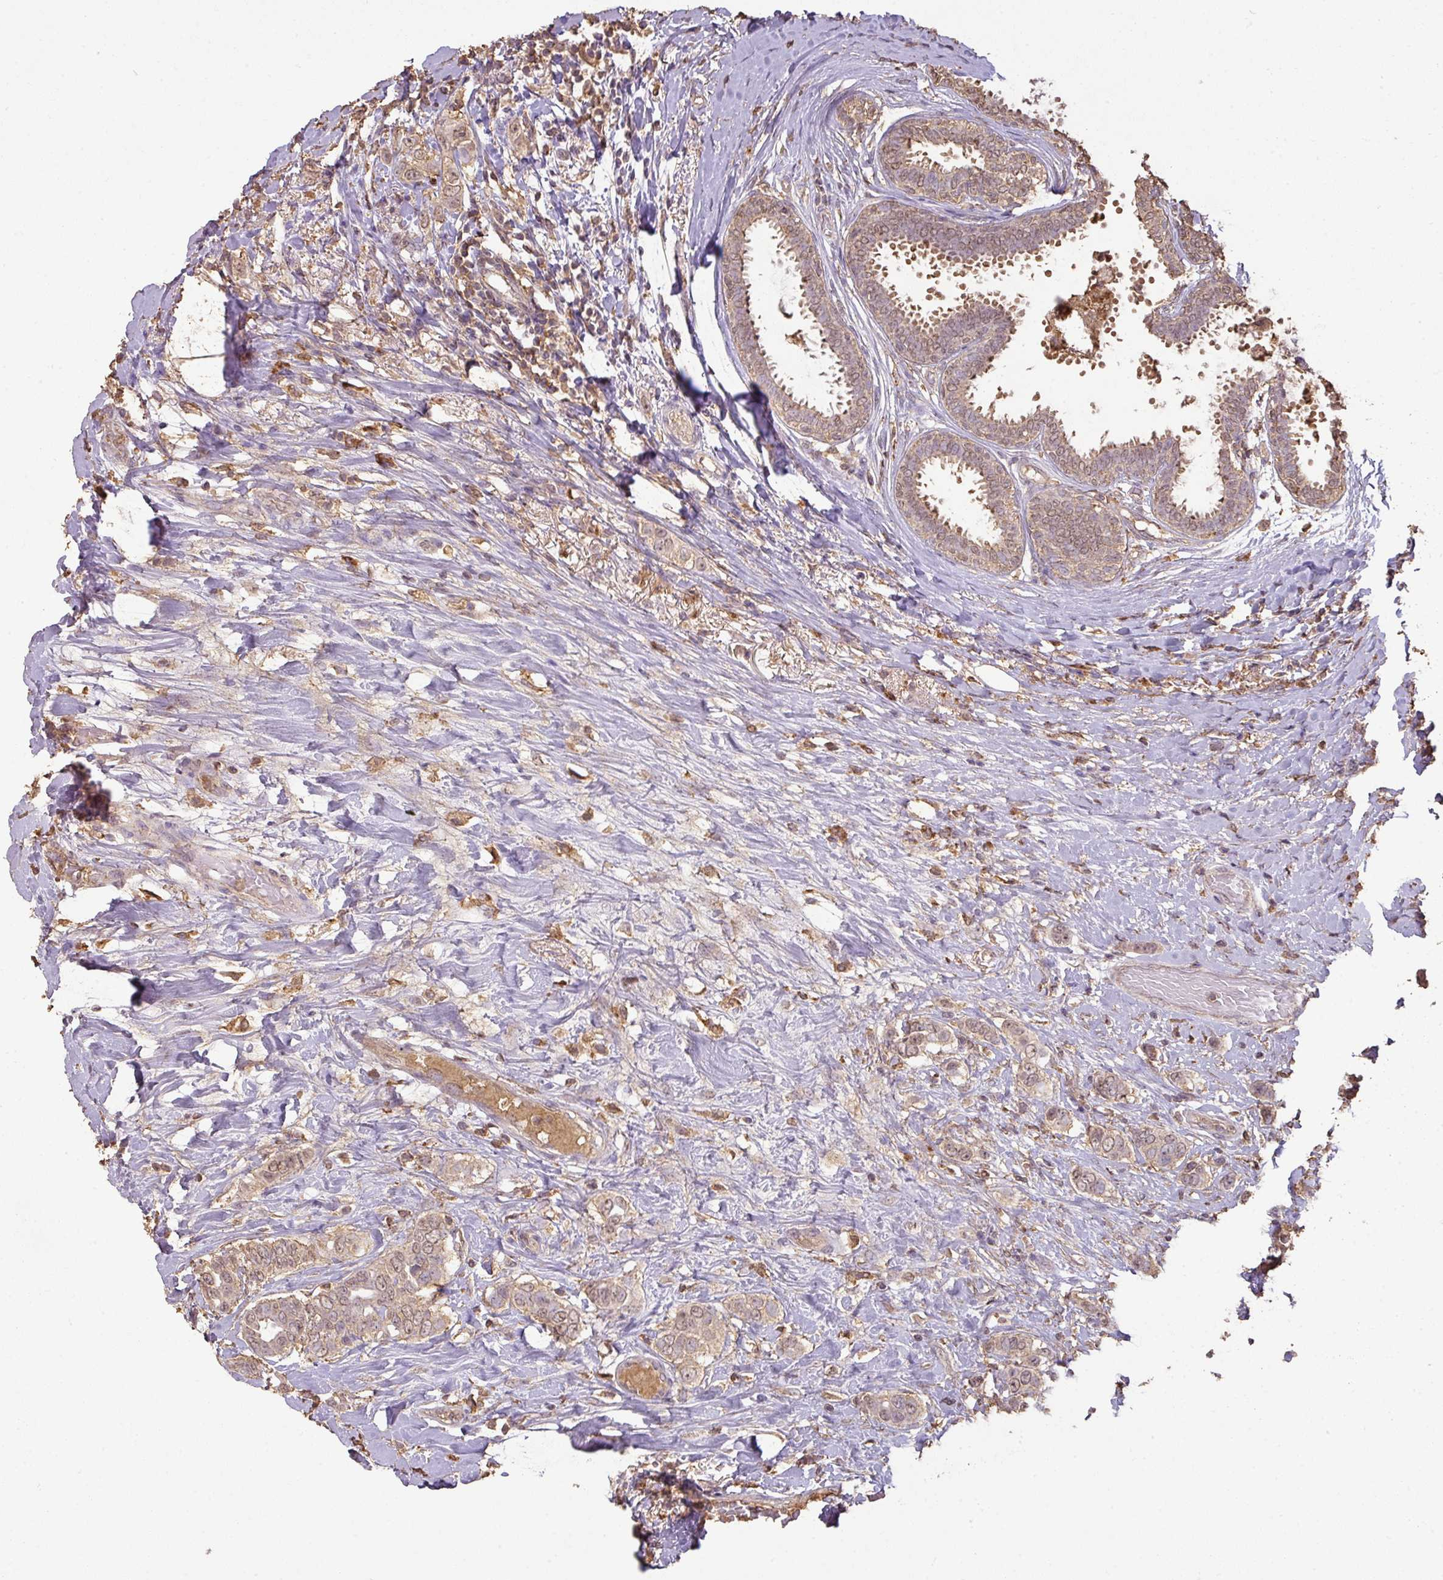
{"staining": {"intensity": "weak", "quantity": "25%-75%", "location": "cytoplasmic/membranous"}, "tissue": "breast cancer", "cell_type": "Tumor cells", "image_type": "cancer", "snomed": [{"axis": "morphology", "description": "Lobular carcinoma"}, {"axis": "topography", "description": "Breast"}], "caption": "Breast lobular carcinoma tissue shows weak cytoplasmic/membranous staining in approximately 25%-75% of tumor cells", "gene": "ATAT1", "patient": {"sex": "female", "age": 51}}